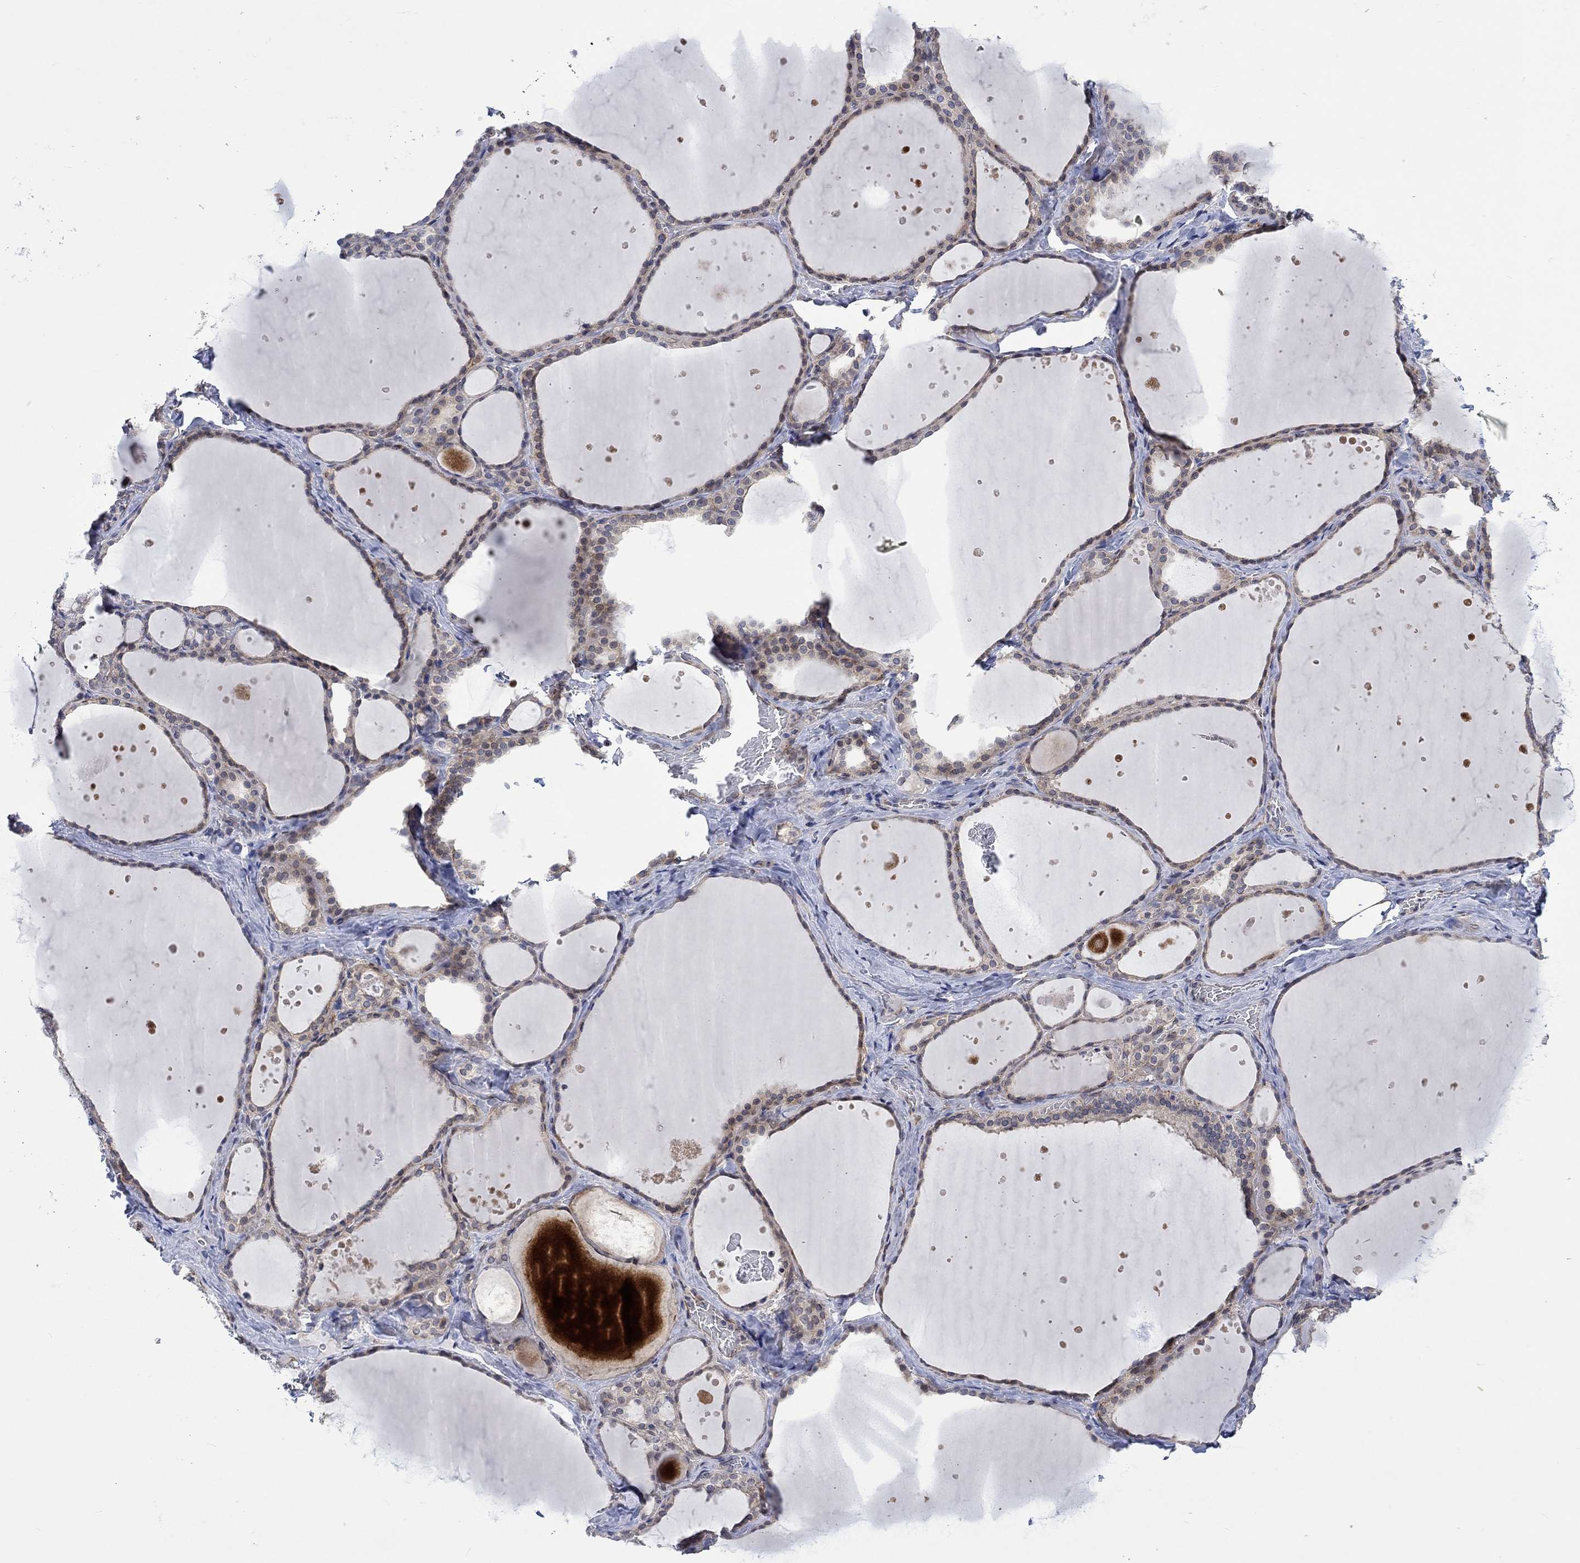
{"staining": {"intensity": "weak", "quantity": "25%-75%", "location": "cytoplasmic/membranous"}, "tissue": "thyroid gland", "cell_type": "Glandular cells", "image_type": "normal", "snomed": [{"axis": "morphology", "description": "Normal tissue, NOS"}, {"axis": "topography", "description": "Thyroid gland"}], "caption": "Immunohistochemical staining of normal human thyroid gland exhibits low levels of weak cytoplasmic/membranous staining in about 25%-75% of glandular cells.", "gene": "CAMK1D", "patient": {"sex": "male", "age": 63}}